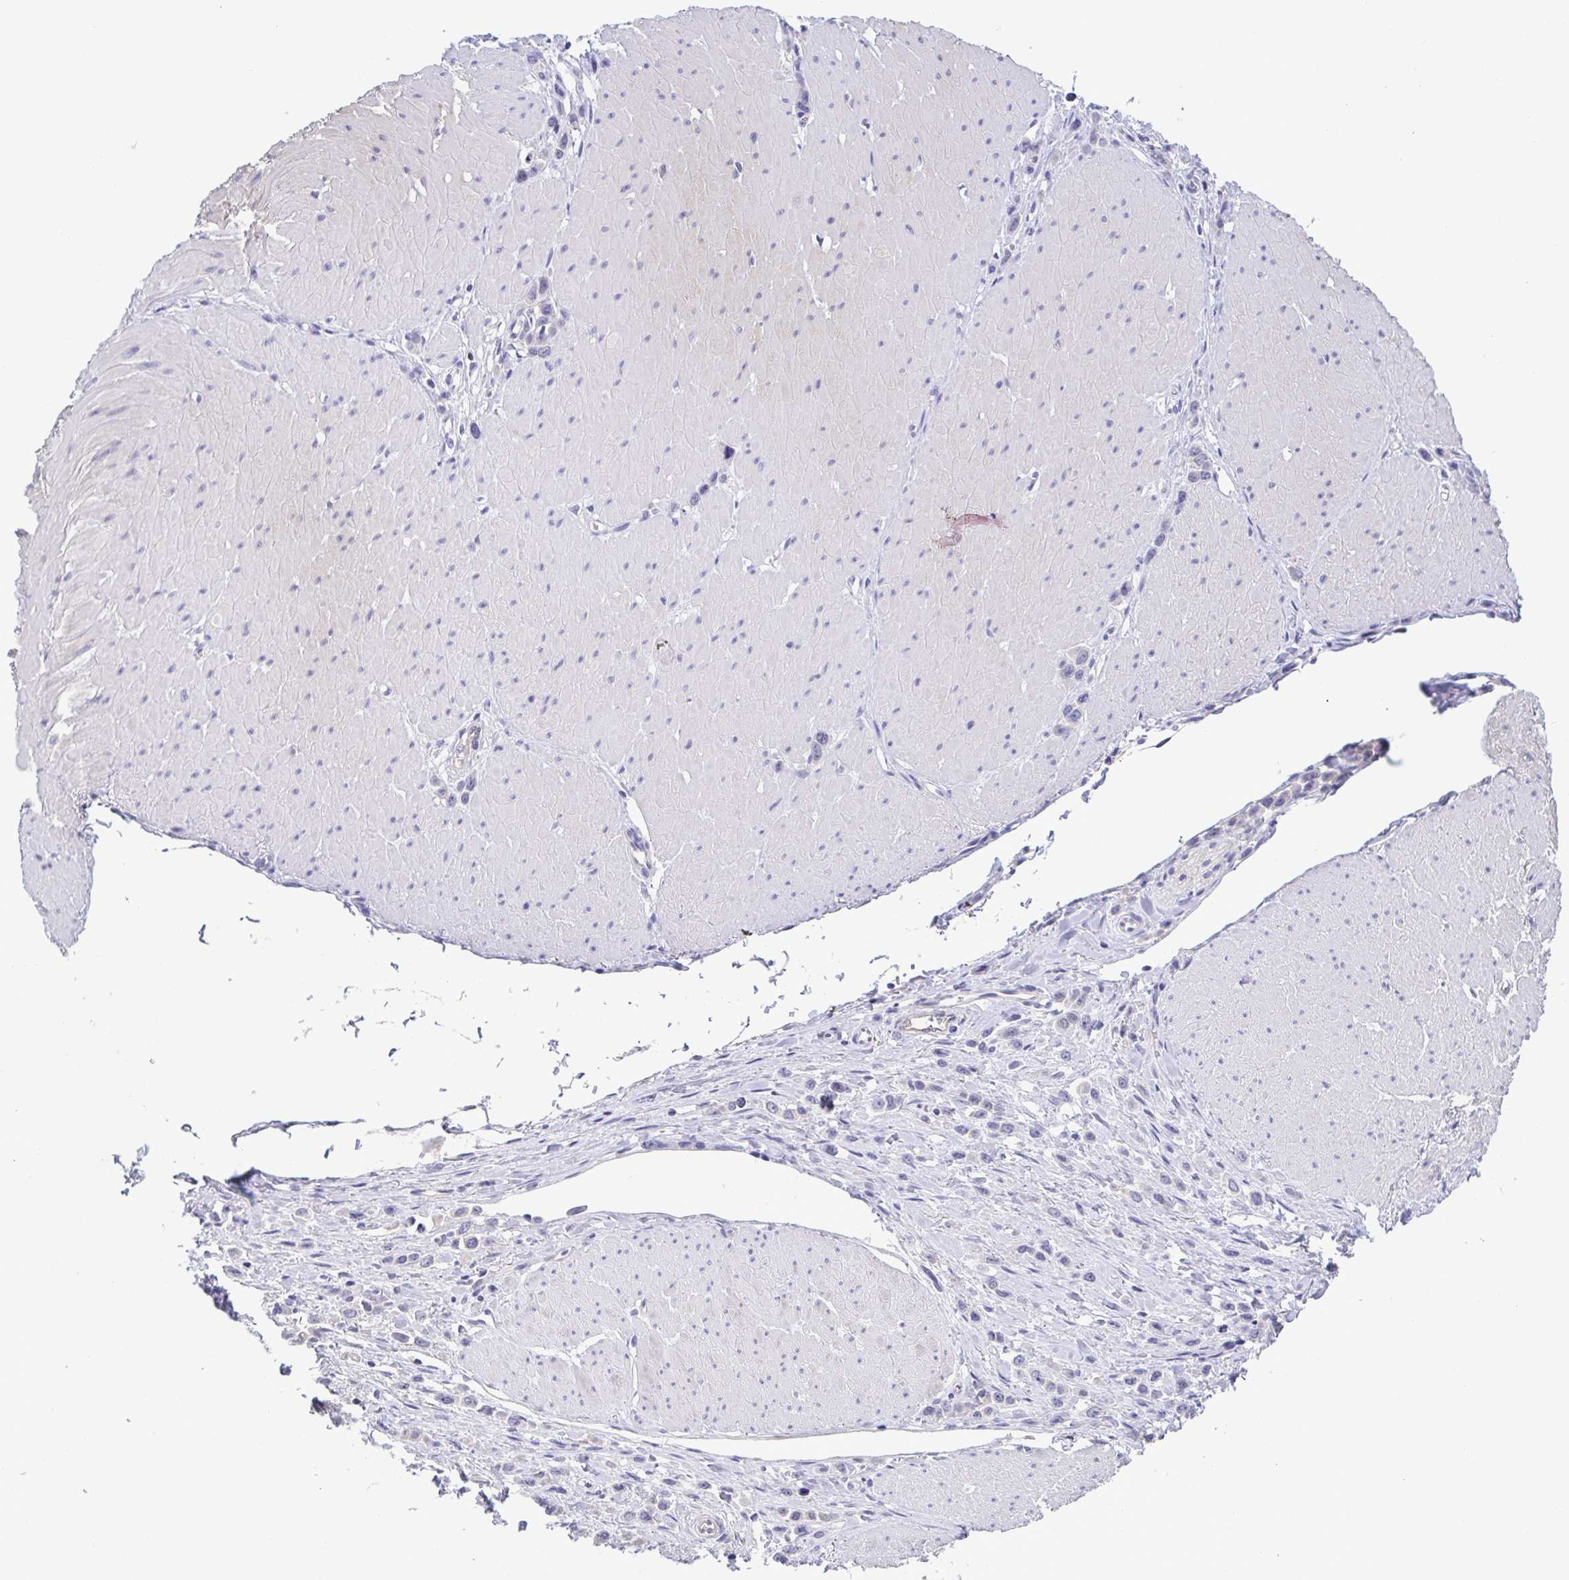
{"staining": {"intensity": "negative", "quantity": "none", "location": "none"}, "tissue": "stomach cancer", "cell_type": "Tumor cells", "image_type": "cancer", "snomed": [{"axis": "morphology", "description": "Adenocarcinoma, NOS"}, {"axis": "topography", "description": "Stomach"}], "caption": "Tumor cells show no significant protein positivity in stomach cancer (adenocarcinoma).", "gene": "LDHC", "patient": {"sex": "male", "age": 47}}